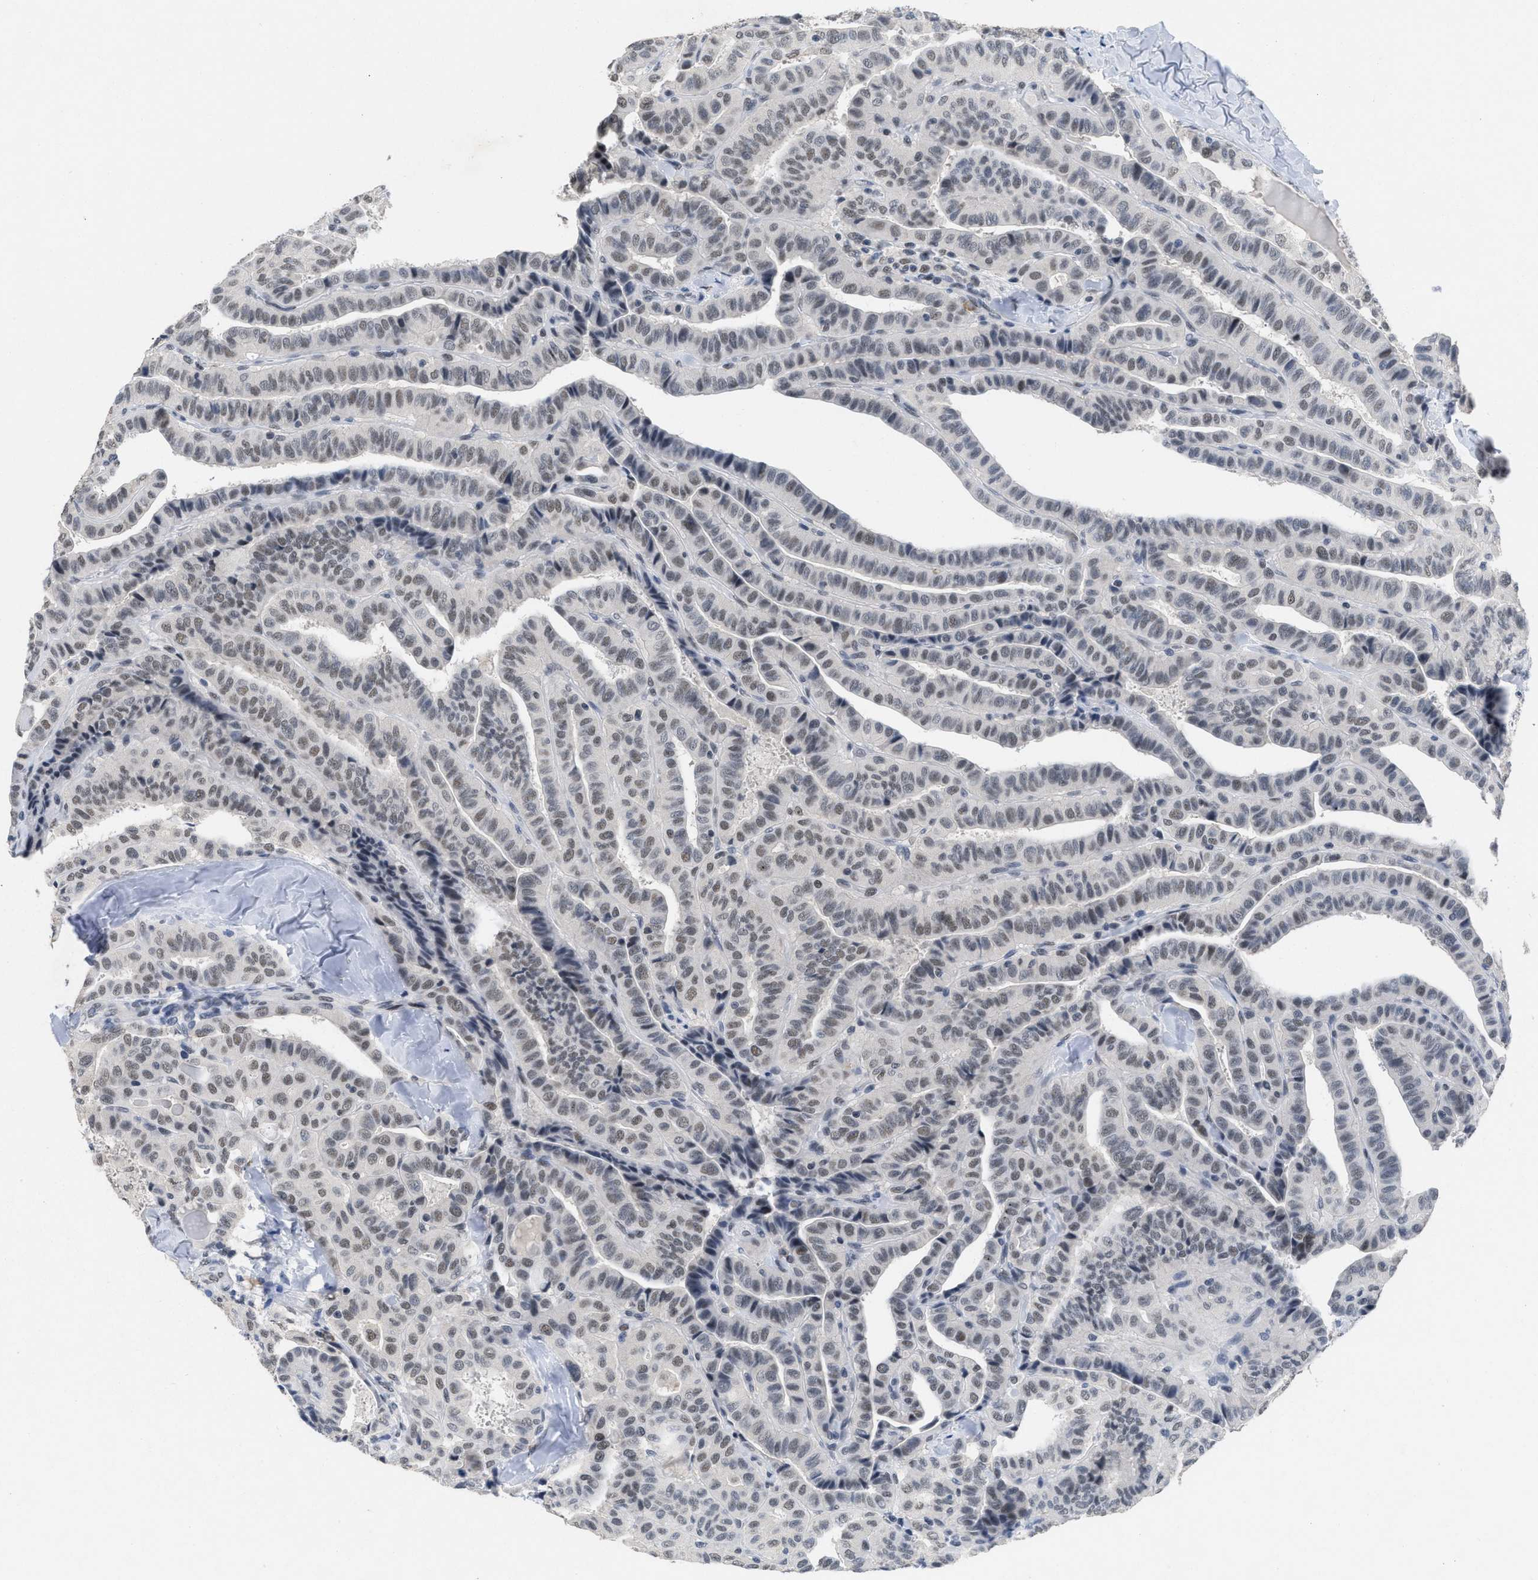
{"staining": {"intensity": "weak", "quantity": ">75%", "location": "nuclear"}, "tissue": "thyroid cancer", "cell_type": "Tumor cells", "image_type": "cancer", "snomed": [{"axis": "morphology", "description": "Papillary adenocarcinoma, NOS"}, {"axis": "topography", "description": "Thyroid gland"}], "caption": "Immunohistochemistry of papillary adenocarcinoma (thyroid) reveals low levels of weak nuclear expression in approximately >75% of tumor cells.", "gene": "GGNBP2", "patient": {"sex": "male", "age": 77}}